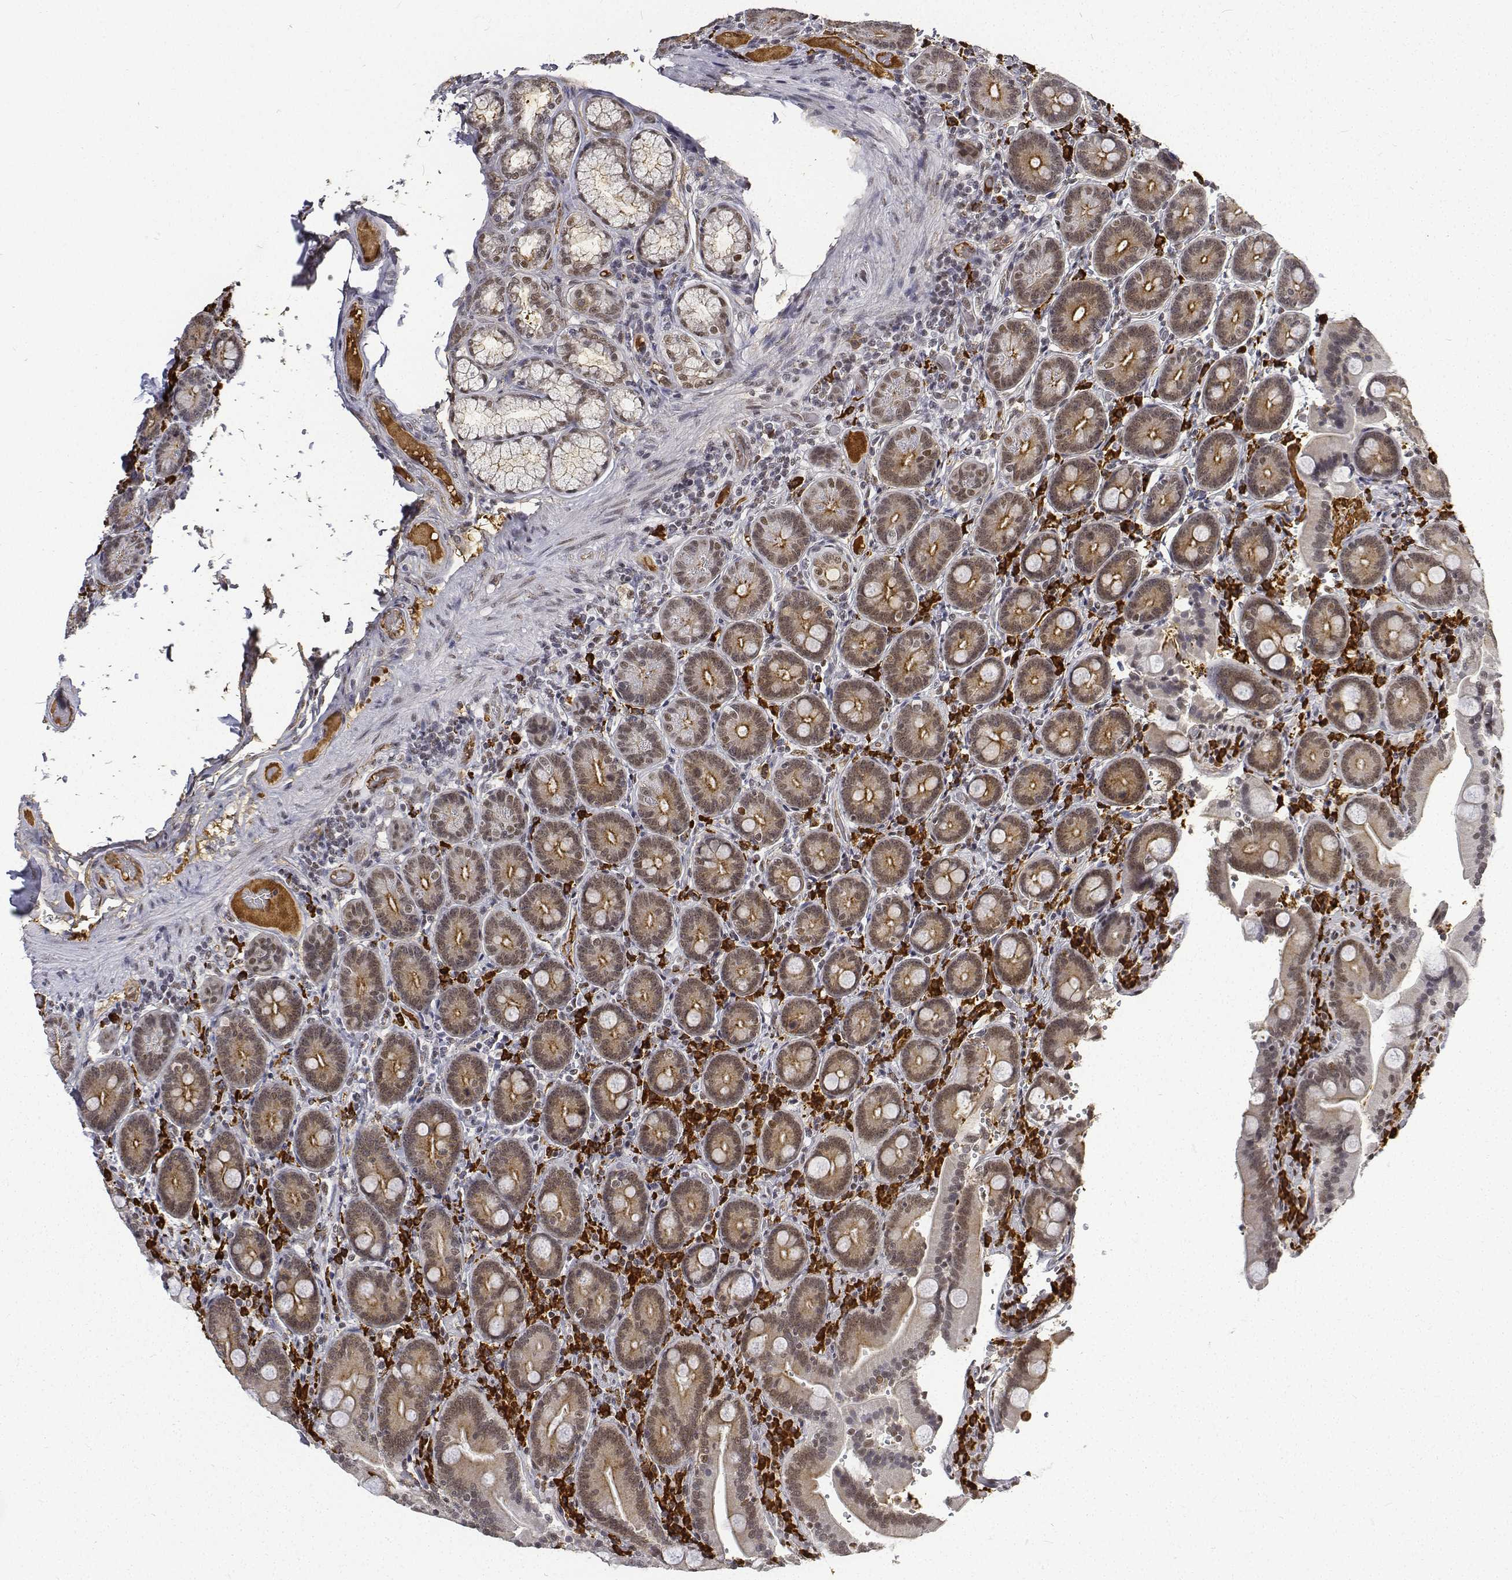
{"staining": {"intensity": "moderate", "quantity": ">75%", "location": "cytoplasmic/membranous,nuclear"}, "tissue": "duodenum", "cell_type": "Glandular cells", "image_type": "normal", "snomed": [{"axis": "morphology", "description": "Normal tissue, NOS"}, {"axis": "topography", "description": "Duodenum"}], "caption": "Glandular cells display medium levels of moderate cytoplasmic/membranous,nuclear expression in approximately >75% of cells in normal human duodenum.", "gene": "ATRX", "patient": {"sex": "female", "age": 62}}